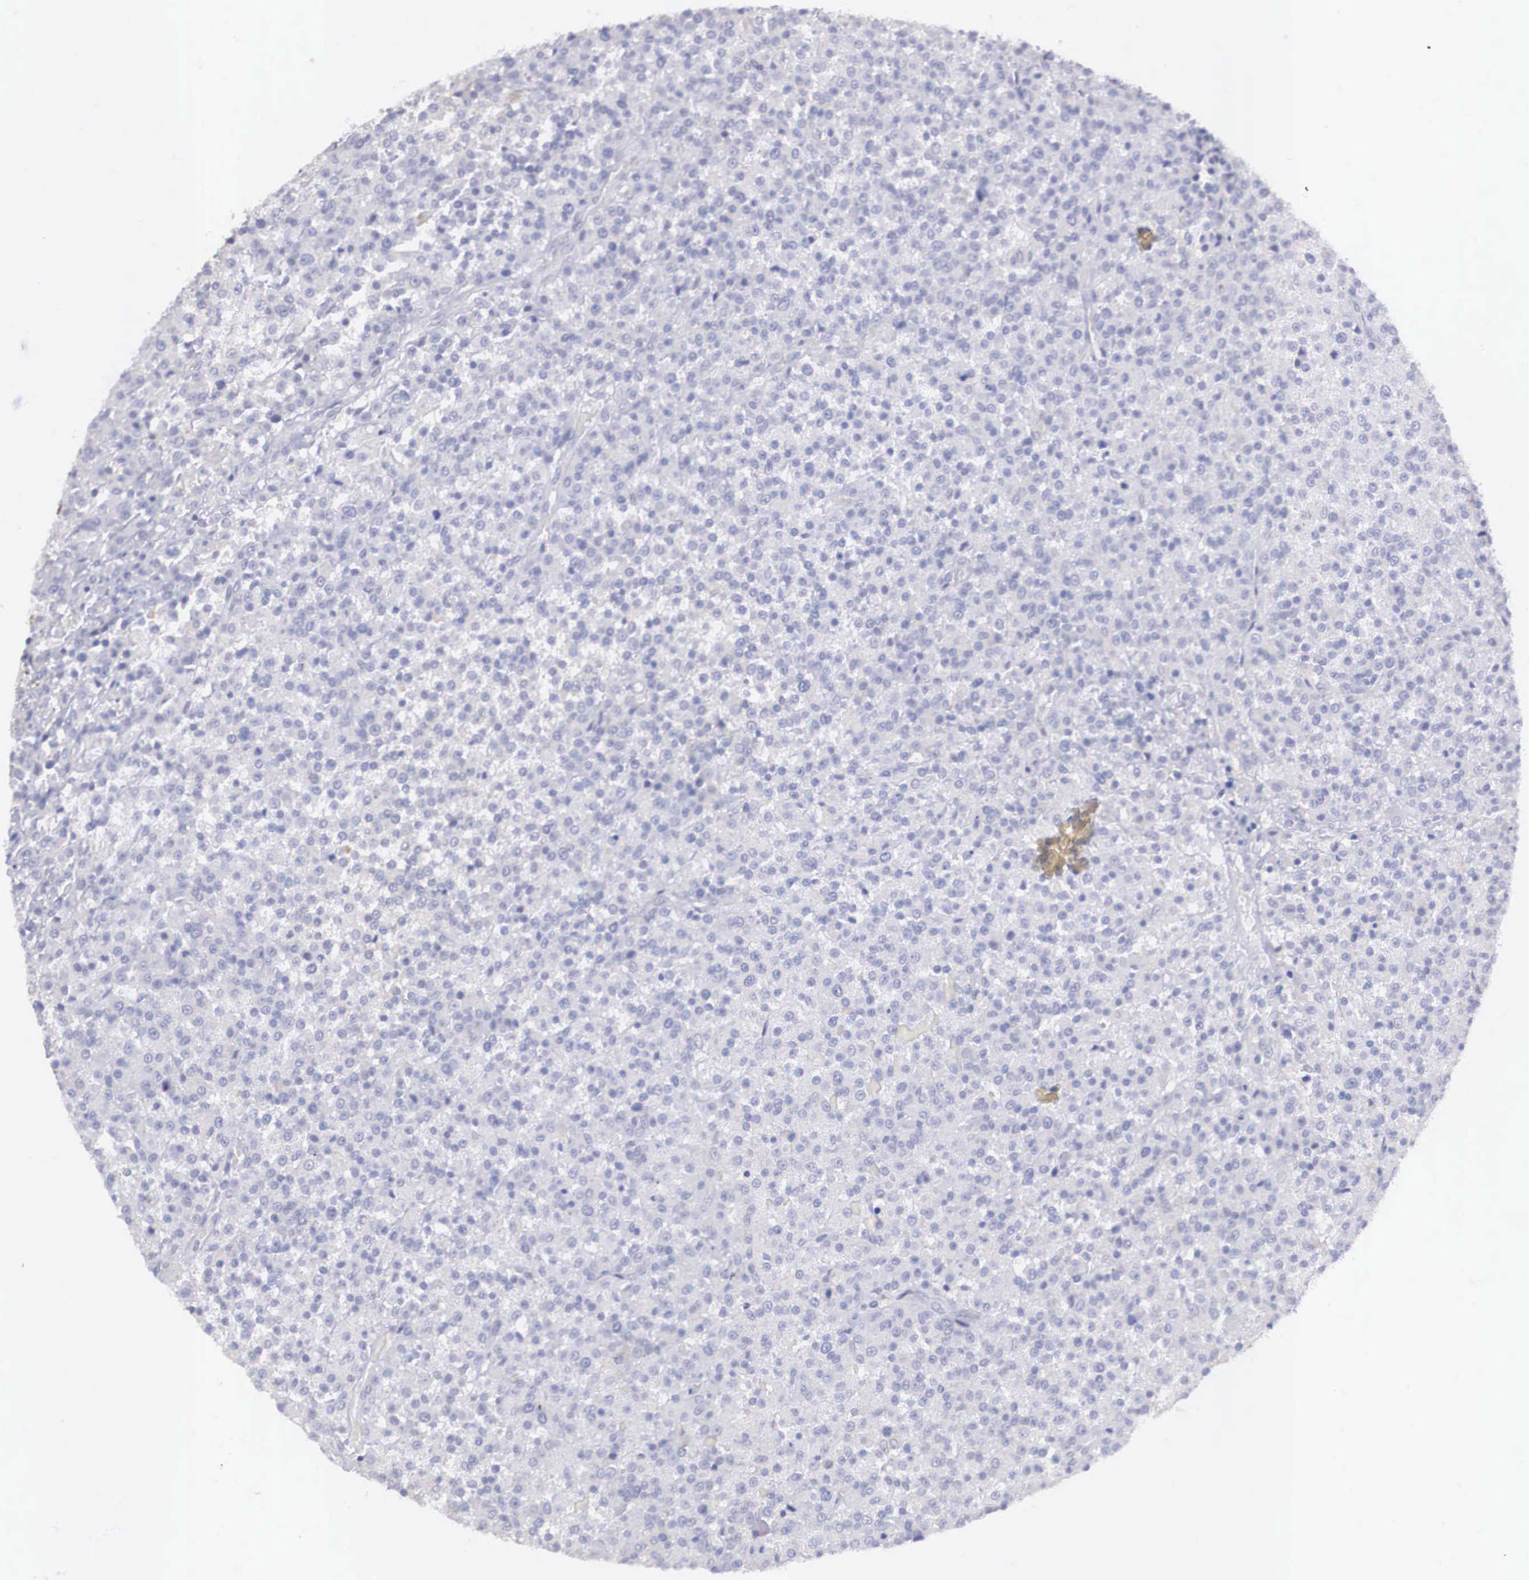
{"staining": {"intensity": "negative", "quantity": "none", "location": "none"}, "tissue": "testis cancer", "cell_type": "Tumor cells", "image_type": "cancer", "snomed": [{"axis": "morphology", "description": "Seminoma, NOS"}, {"axis": "topography", "description": "Testis"}], "caption": "Tumor cells show no significant protein expression in testis cancer.", "gene": "REPS2", "patient": {"sex": "male", "age": 59}}